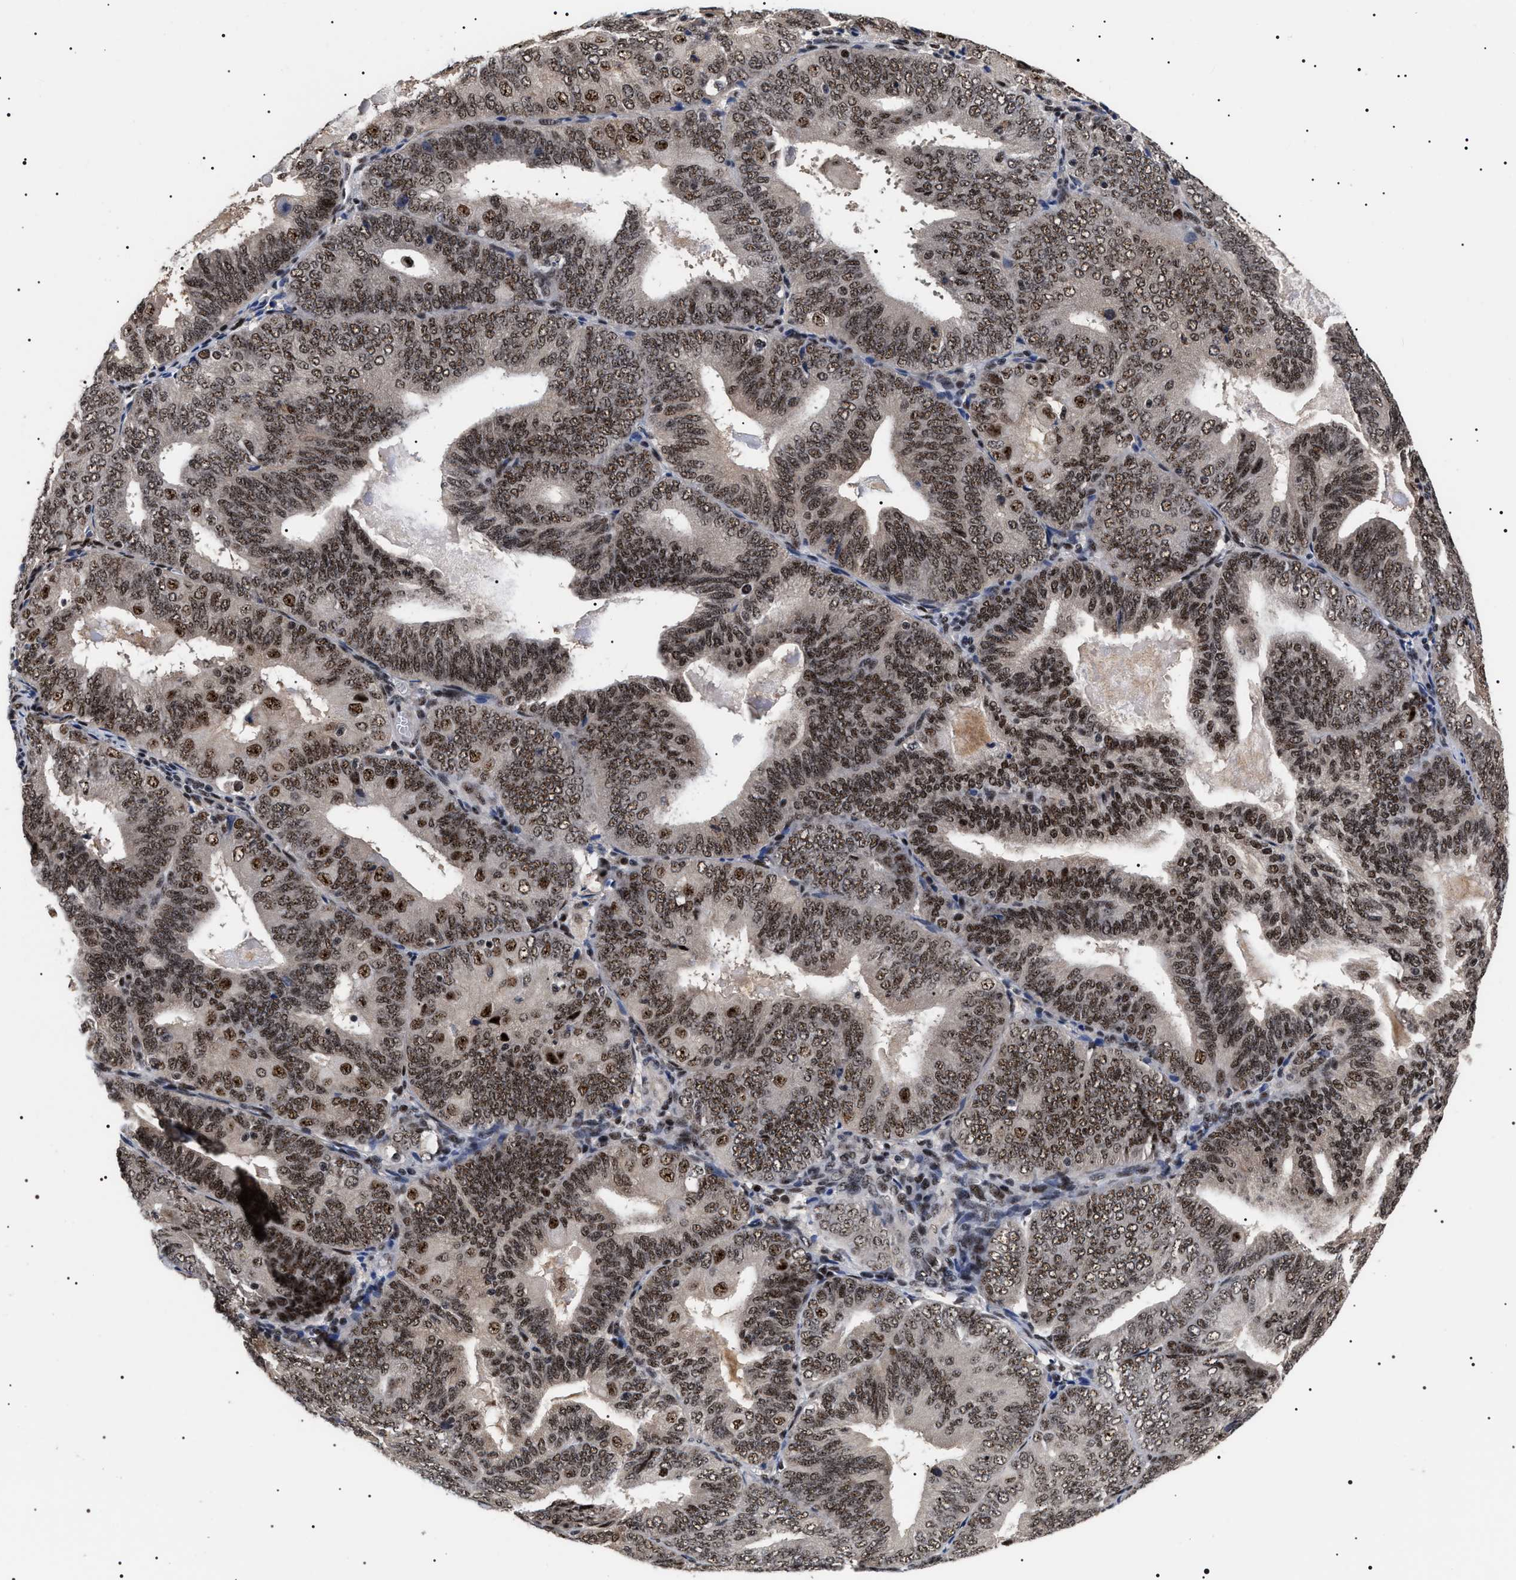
{"staining": {"intensity": "strong", "quantity": ">75%", "location": "nuclear"}, "tissue": "endometrial cancer", "cell_type": "Tumor cells", "image_type": "cancer", "snomed": [{"axis": "morphology", "description": "Adenocarcinoma, NOS"}, {"axis": "topography", "description": "Endometrium"}], "caption": "A high-resolution micrograph shows immunohistochemistry (IHC) staining of adenocarcinoma (endometrial), which demonstrates strong nuclear expression in about >75% of tumor cells. (Brightfield microscopy of DAB IHC at high magnification).", "gene": "CAAP1", "patient": {"sex": "female", "age": 81}}